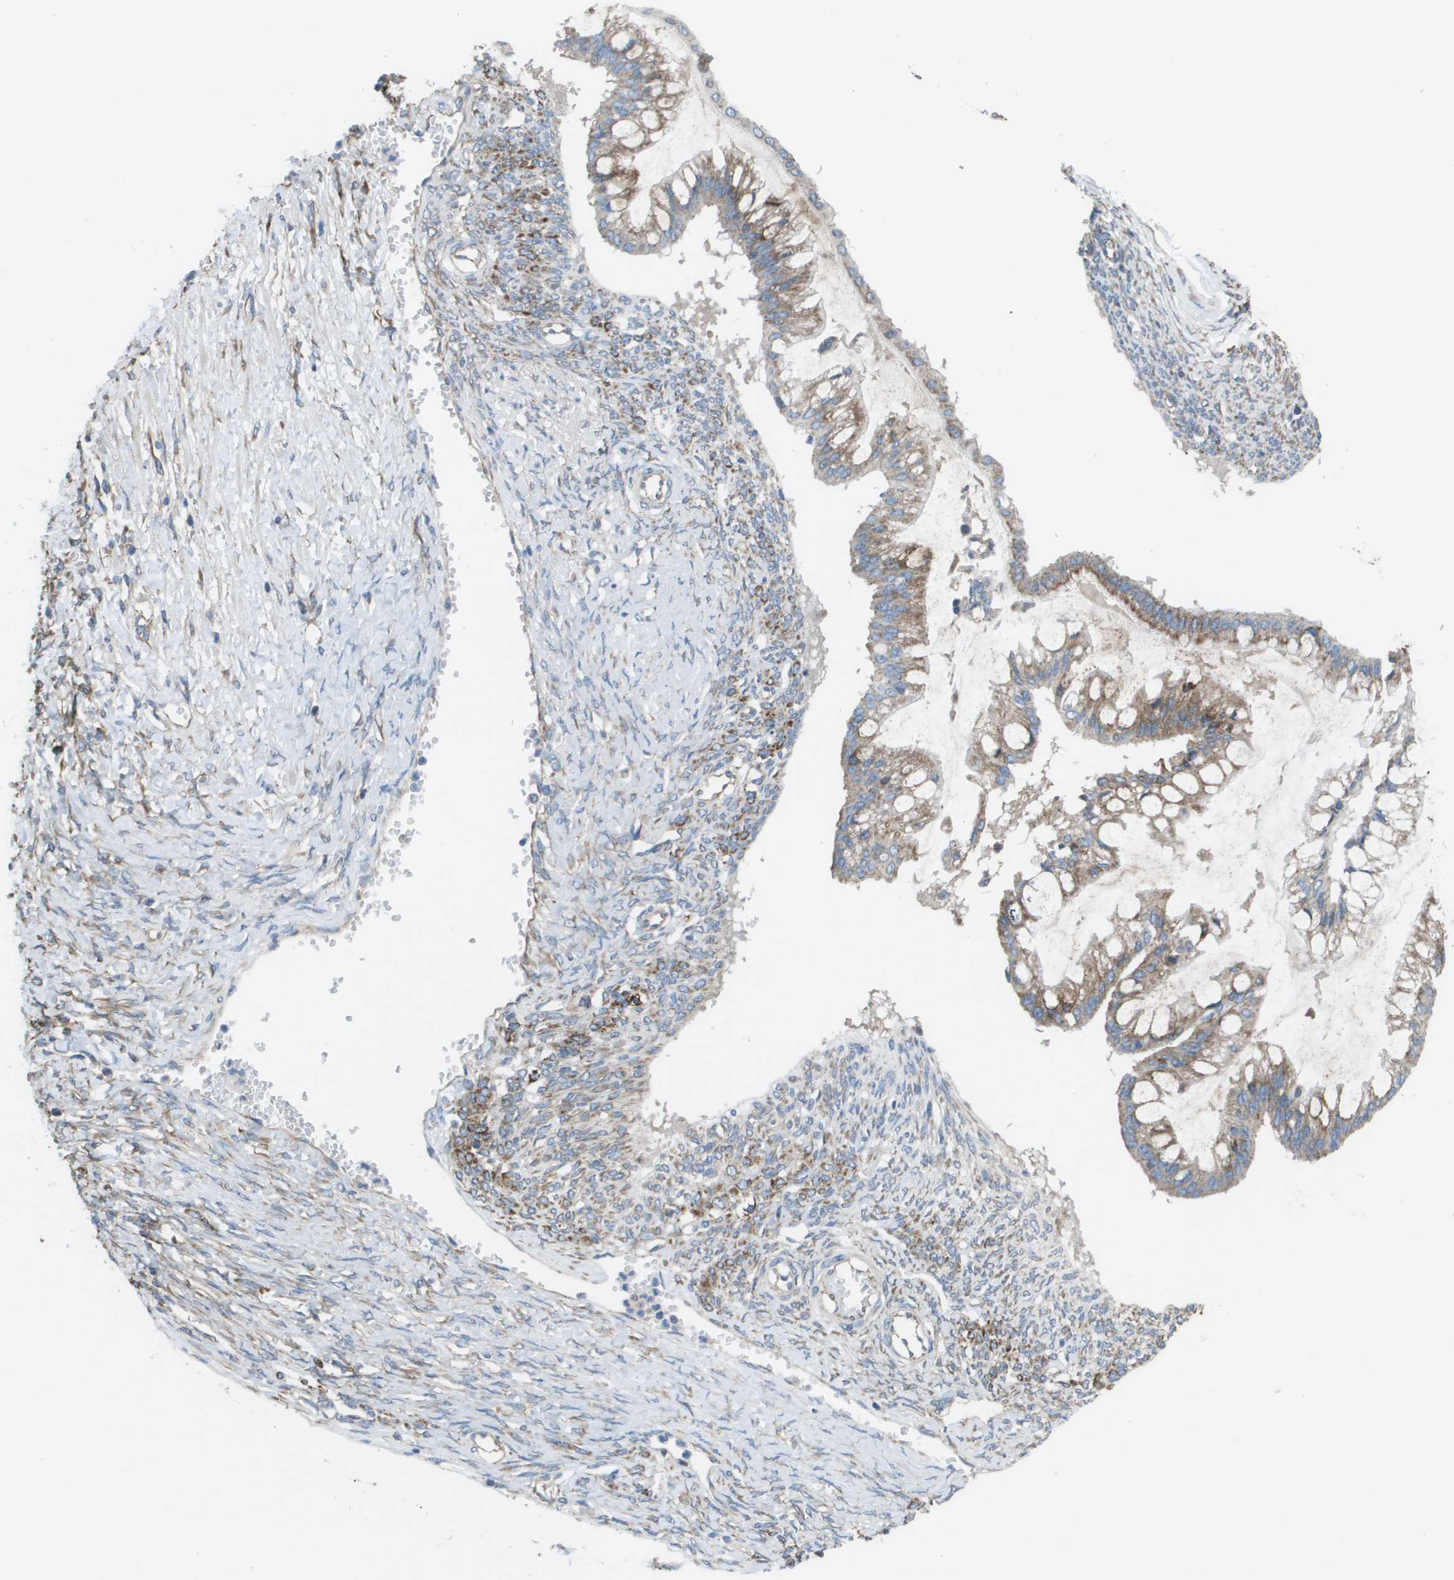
{"staining": {"intensity": "moderate", "quantity": ">75%", "location": "cytoplasmic/membranous"}, "tissue": "ovarian cancer", "cell_type": "Tumor cells", "image_type": "cancer", "snomed": [{"axis": "morphology", "description": "Cystadenocarcinoma, mucinous, NOS"}, {"axis": "topography", "description": "Ovary"}], "caption": "Protein staining of ovarian cancer tissue demonstrates moderate cytoplasmic/membranous staining in approximately >75% of tumor cells.", "gene": "CLCN2", "patient": {"sex": "female", "age": 73}}